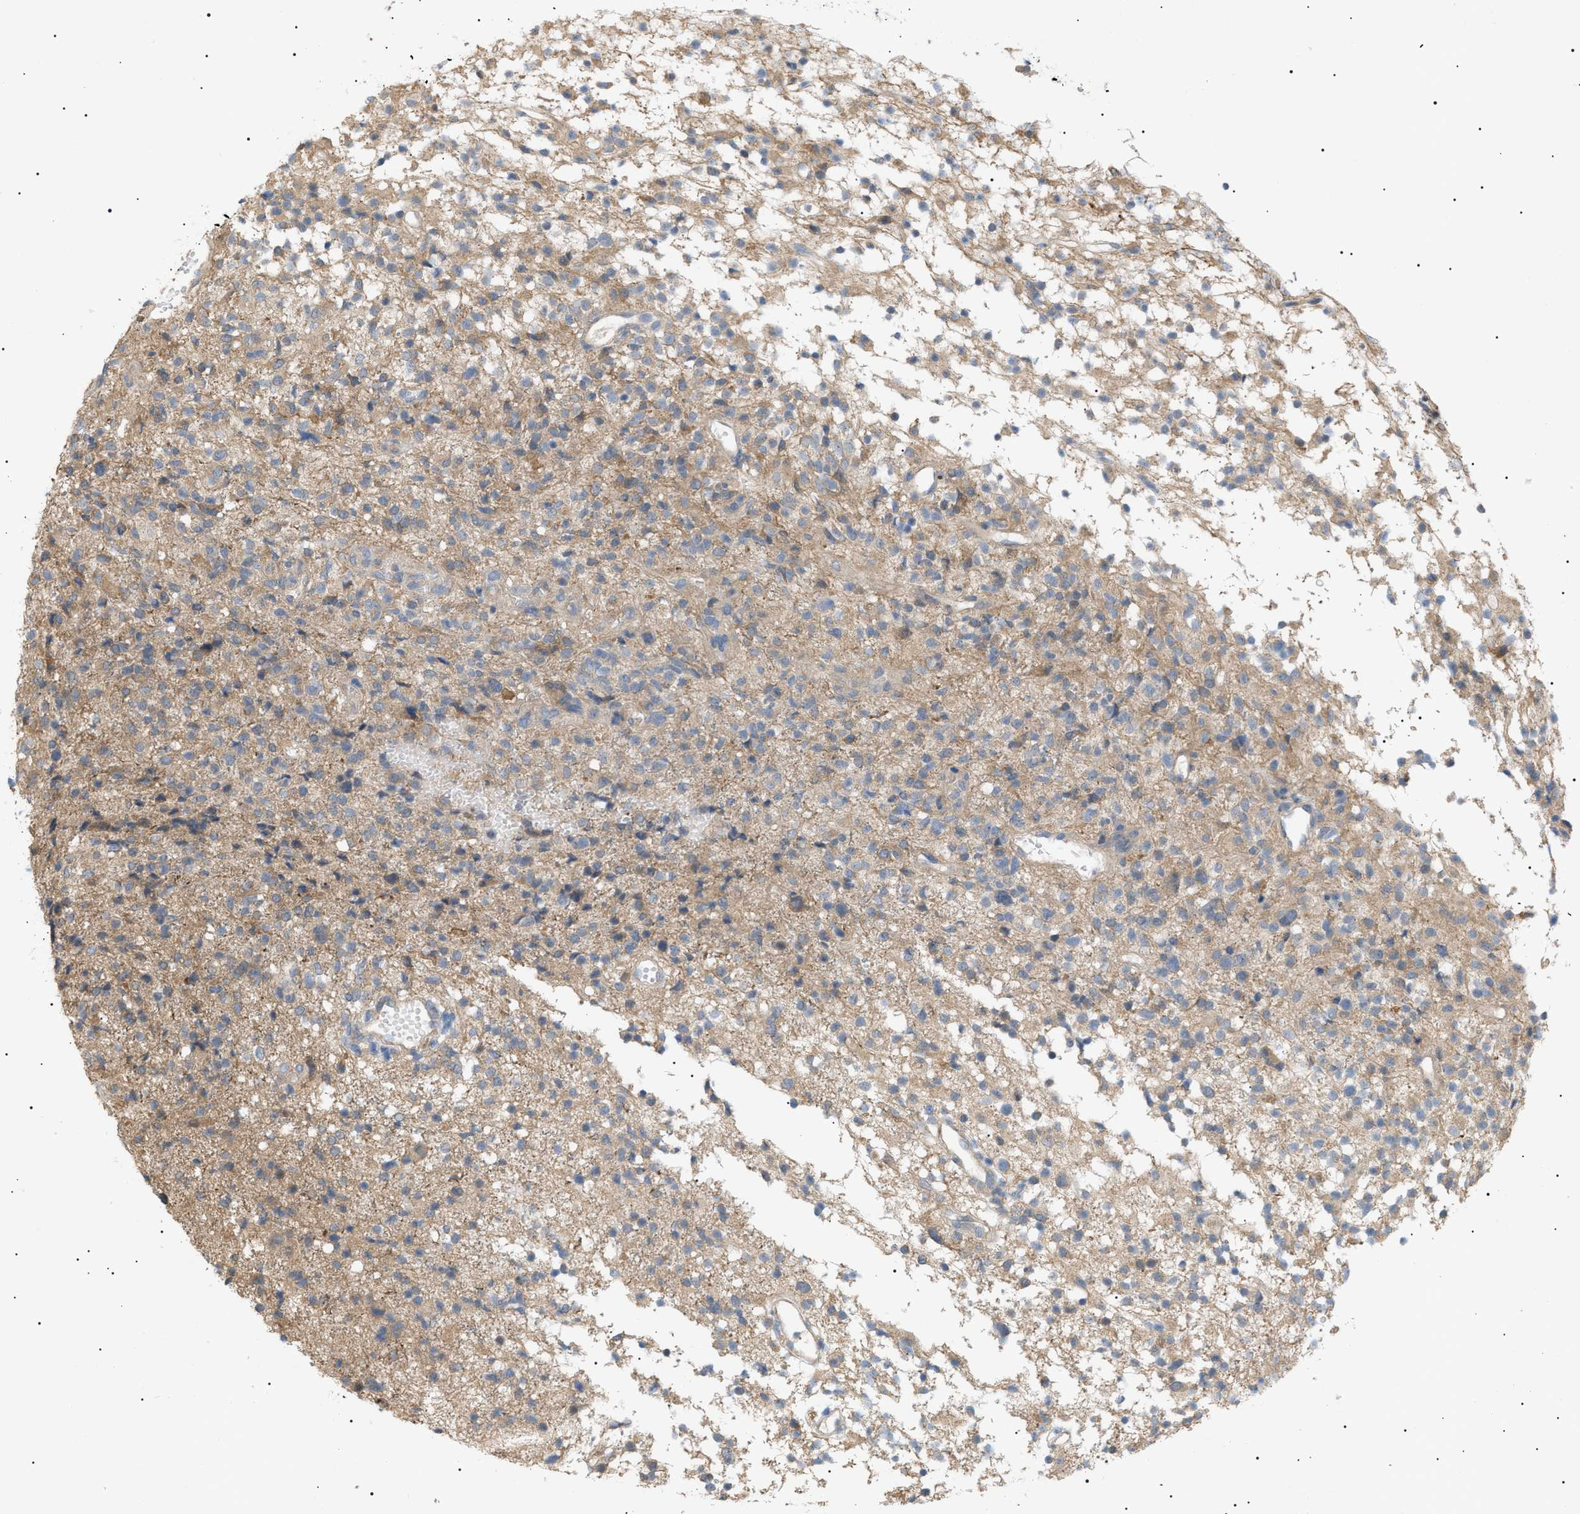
{"staining": {"intensity": "weak", "quantity": ">75%", "location": "cytoplasmic/membranous"}, "tissue": "glioma", "cell_type": "Tumor cells", "image_type": "cancer", "snomed": [{"axis": "morphology", "description": "Glioma, malignant, High grade"}, {"axis": "topography", "description": "Brain"}], "caption": "Tumor cells show weak cytoplasmic/membranous expression in about >75% of cells in malignant glioma (high-grade).", "gene": "IRS2", "patient": {"sex": "female", "age": 59}}